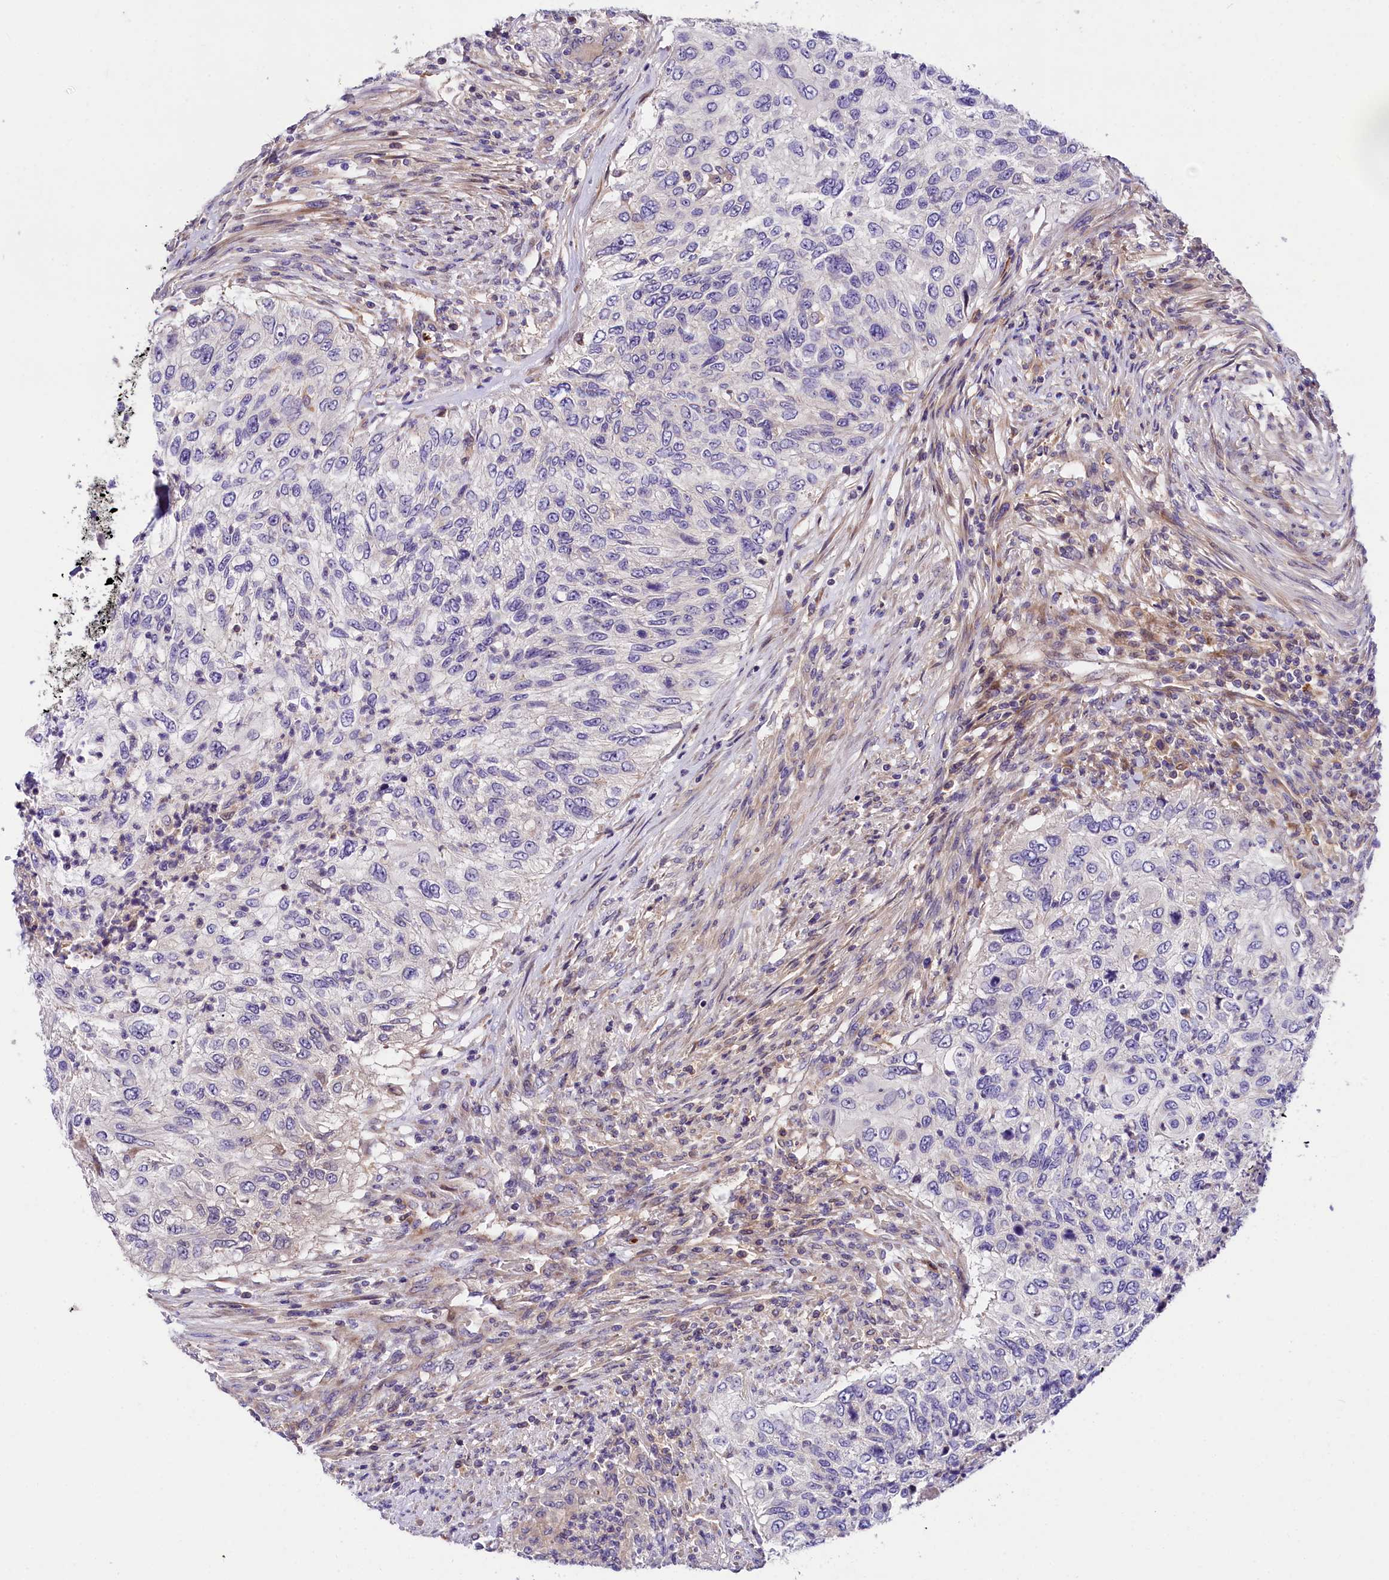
{"staining": {"intensity": "negative", "quantity": "none", "location": "none"}, "tissue": "urothelial cancer", "cell_type": "Tumor cells", "image_type": "cancer", "snomed": [{"axis": "morphology", "description": "Urothelial carcinoma, High grade"}, {"axis": "topography", "description": "Urinary bladder"}], "caption": "This histopathology image is of high-grade urothelial carcinoma stained with immunohistochemistry (IHC) to label a protein in brown with the nuclei are counter-stained blue. There is no positivity in tumor cells.", "gene": "ARMC6", "patient": {"sex": "female", "age": 60}}